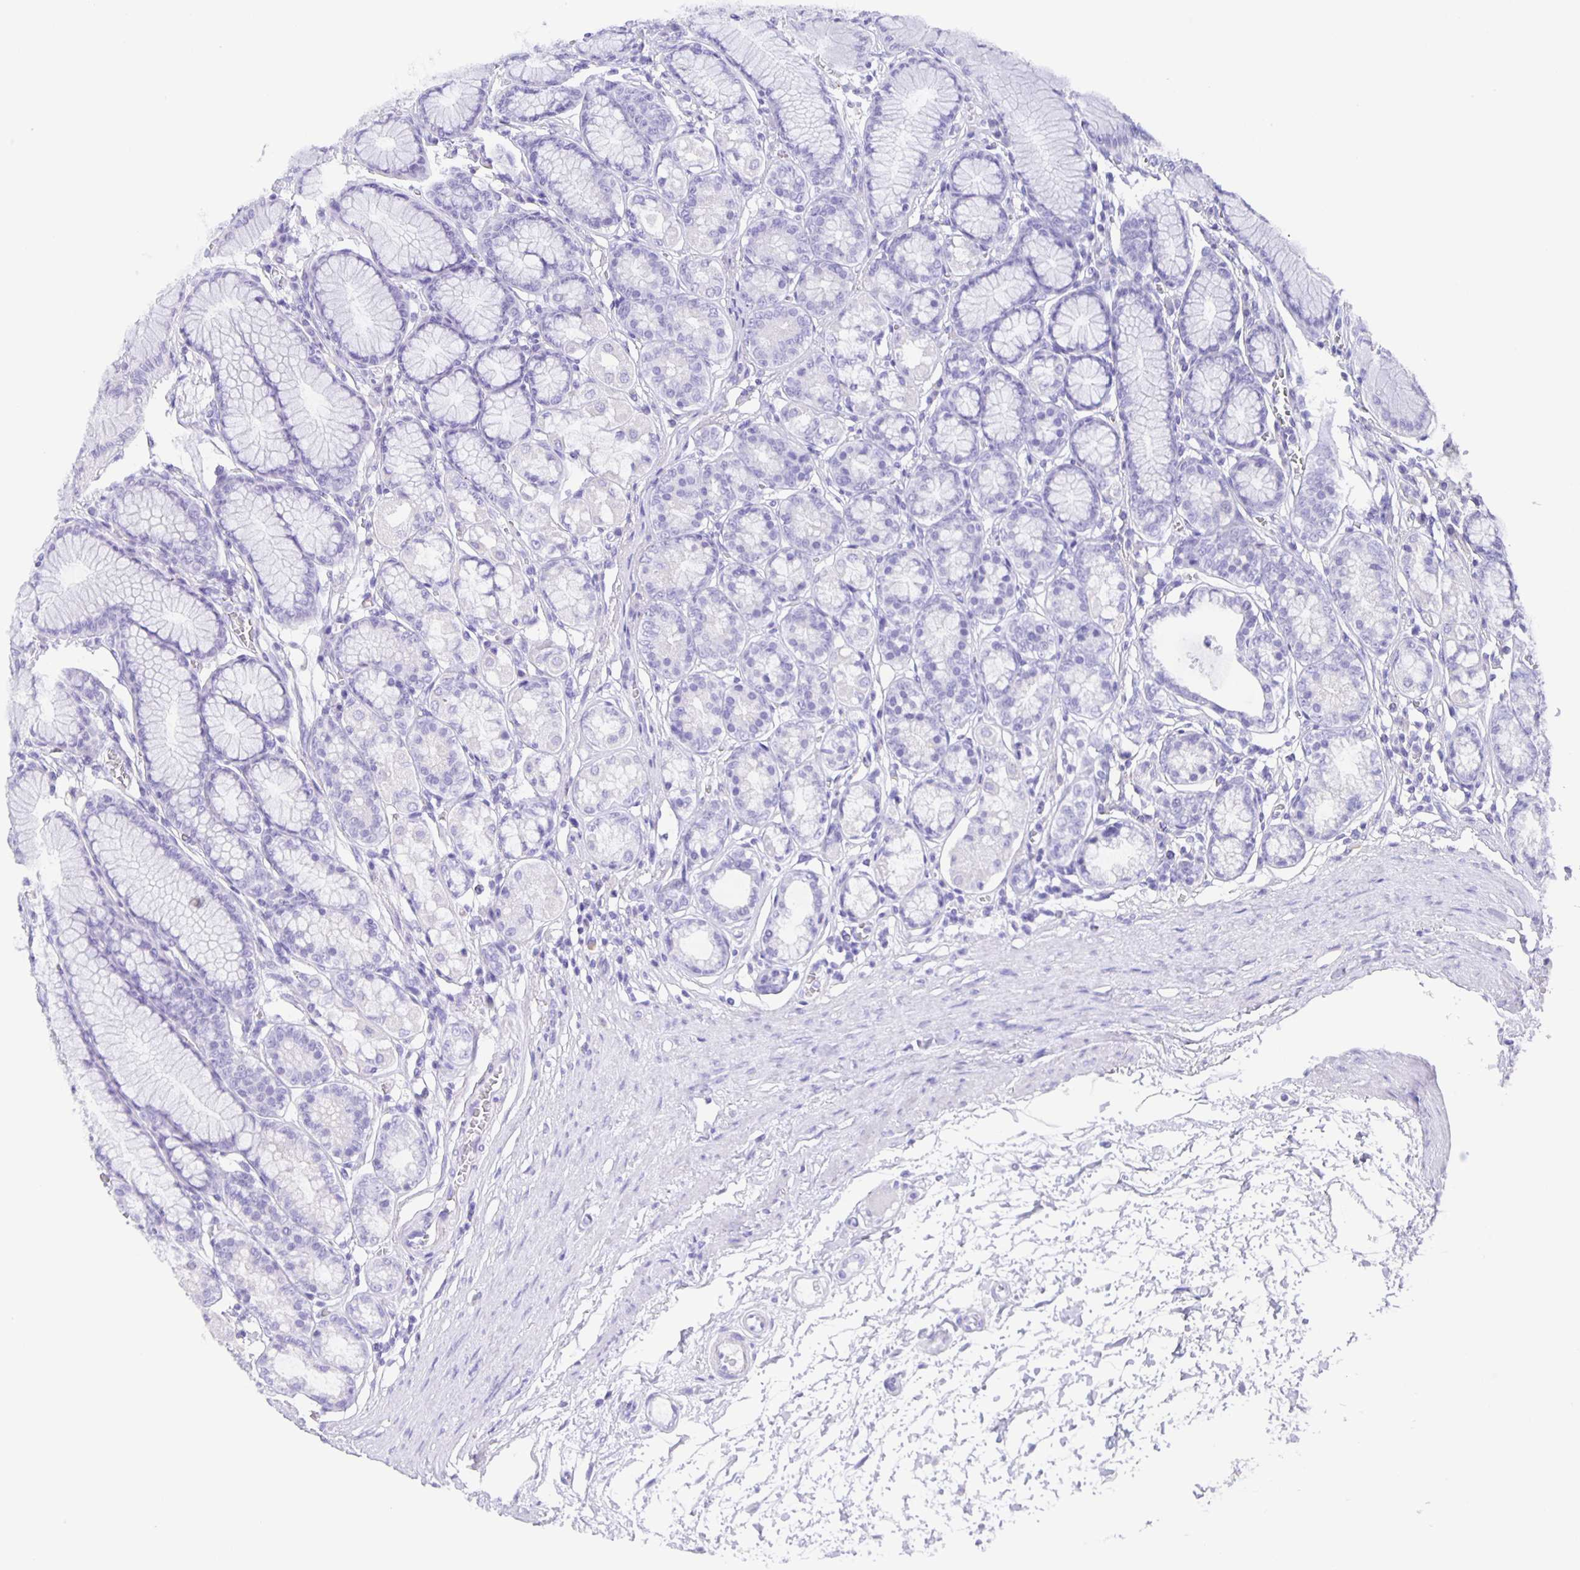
{"staining": {"intensity": "negative", "quantity": "none", "location": "none"}, "tissue": "stomach", "cell_type": "Glandular cells", "image_type": "normal", "snomed": [{"axis": "morphology", "description": "Normal tissue, NOS"}, {"axis": "topography", "description": "Stomach"}, {"axis": "topography", "description": "Stomach, lower"}], "caption": "The immunohistochemistry micrograph has no significant staining in glandular cells of stomach.", "gene": "GUCA2A", "patient": {"sex": "male", "age": 76}}